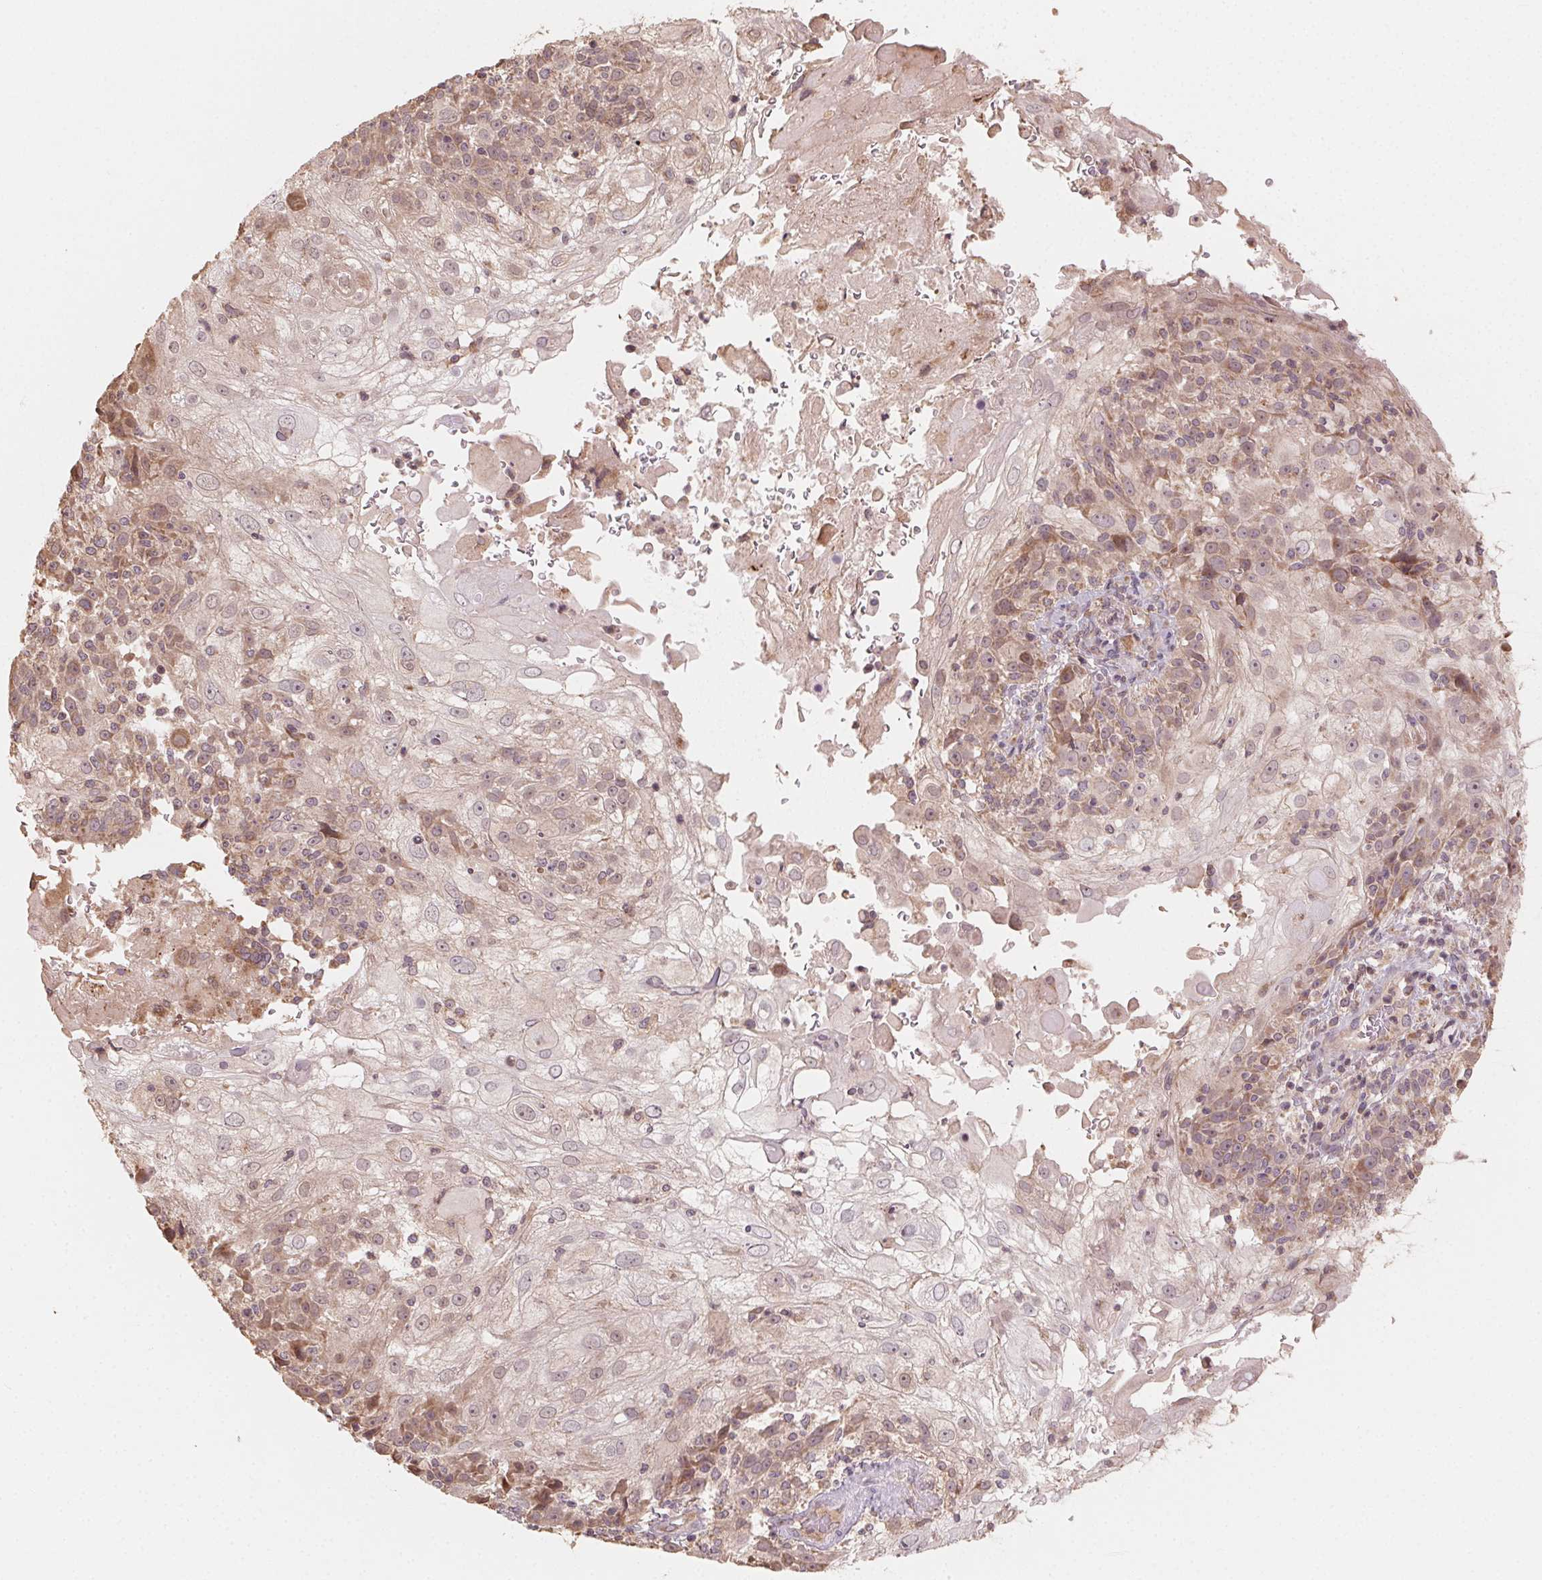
{"staining": {"intensity": "moderate", "quantity": "25%-75%", "location": "cytoplasmic/membranous"}, "tissue": "skin cancer", "cell_type": "Tumor cells", "image_type": "cancer", "snomed": [{"axis": "morphology", "description": "Normal tissue, NOS"}, {"axis": "morphology", "description": "Squamous cell carcinoma, NOS"}, {"axis": "topography", "description": "Skin"}], "caption": "Tumor cells demonstrate medium levels of moderate cytoplasmic/membranous positivity in about 25%-75% of cells in skin cancer.", "gene": "WBP2", "patient": {"sex": "female", "age": 83}}